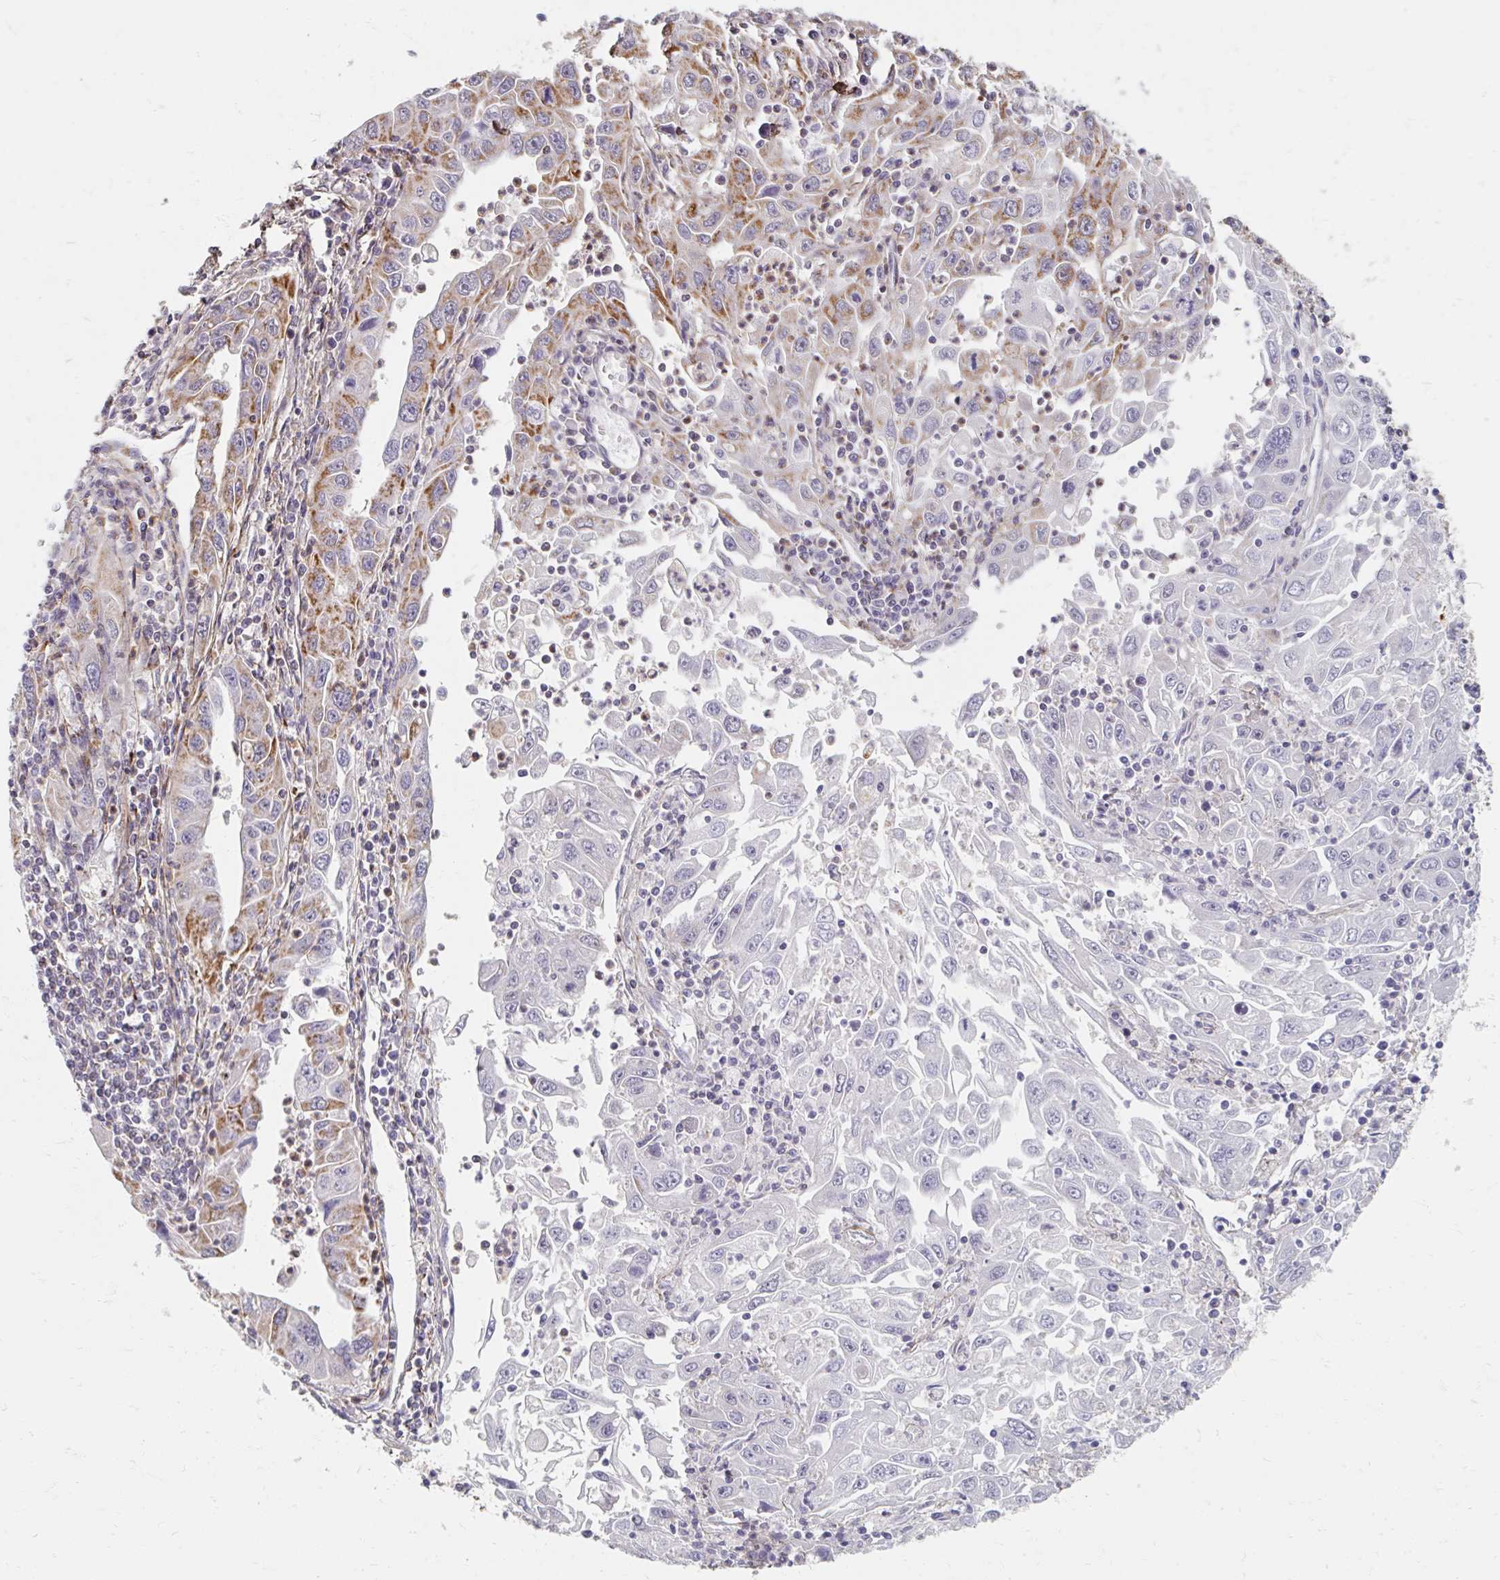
{"staining": {"intensity": "strong", "quantity": "<25%", "location": "cytoplasmic/membranous"}, "tissue": "endometrial cancer", "cell_type": "Tumor cells", "image_type": "cancer", "snomed": [{"axis": "morphology", "description": "Adenocarcinoma, NOS"}, {"axis": "topography", "description": "Uterus"}], "caption": "The image shows a brown stain indicating the presence of a protein in the cytoplasmic/membranous of tumor cells in adenocarcinoma (endometrial).", "gene": "MAVS", "patient": {"sex": "female", "age": 62}}